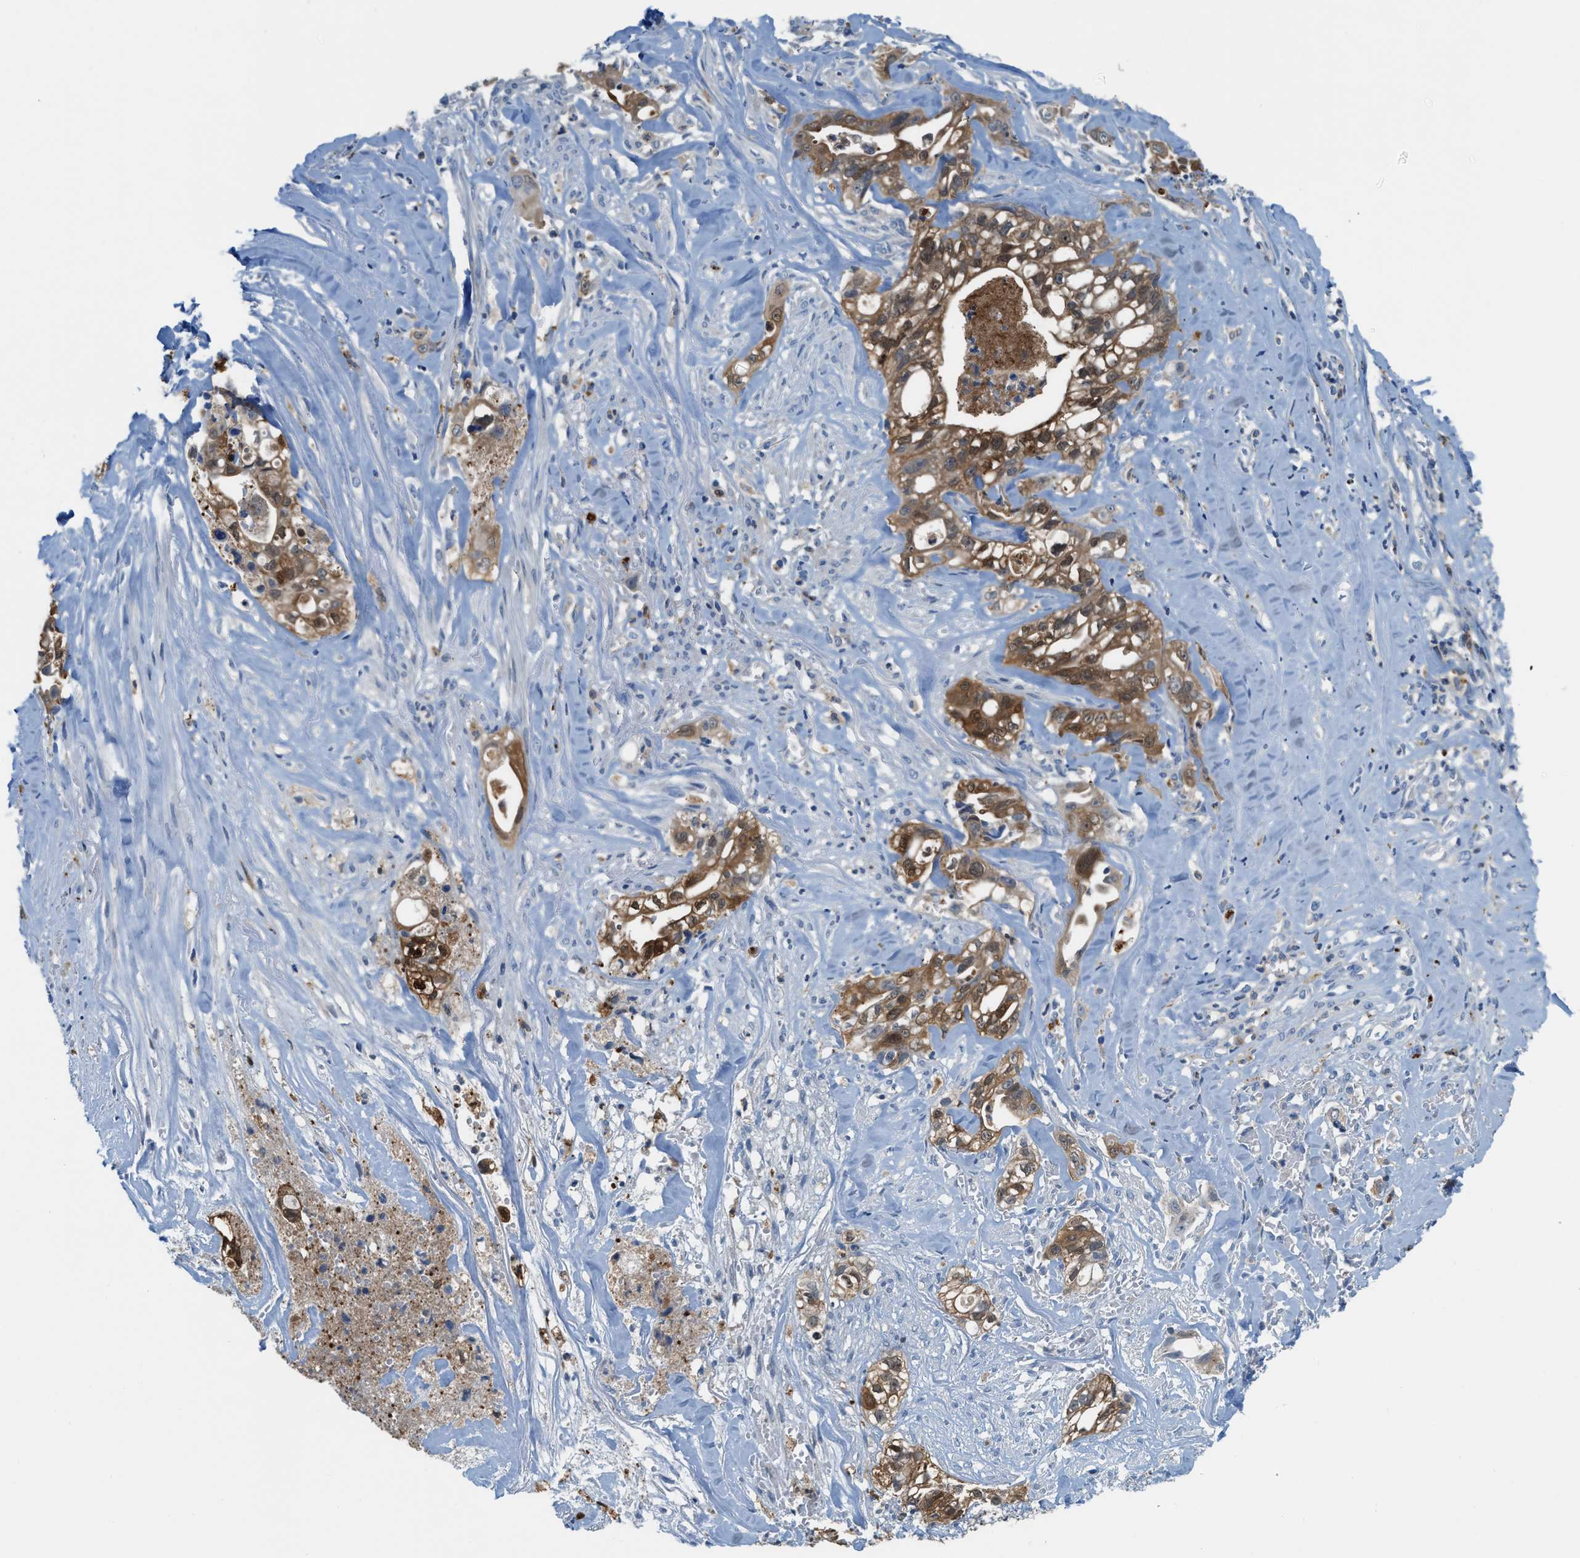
{"staining": {"intensity": "strong", "quantity": "25%-75%", "location": "cytoplasmic/membranous"}, "tissue": "liver cancer", "cell_type": "Tumor cells", "image_type": "cancer", "snomed": [{"axis": "morphology", "description": "Cholangiocarcinoma"}, {"axis": "topography", "description": "Liver"}], "caption": "Immunohistochemistry micrograph of human liver cancer (cholangiocarcinoma) stained for a protein (brown), which exhibits high levels of strong cytoplasmic/membranous staining in approximately 25%-75% of tumor cells.", "gene": "CSTB", "patient": {"sex": "female", "age": 70}}